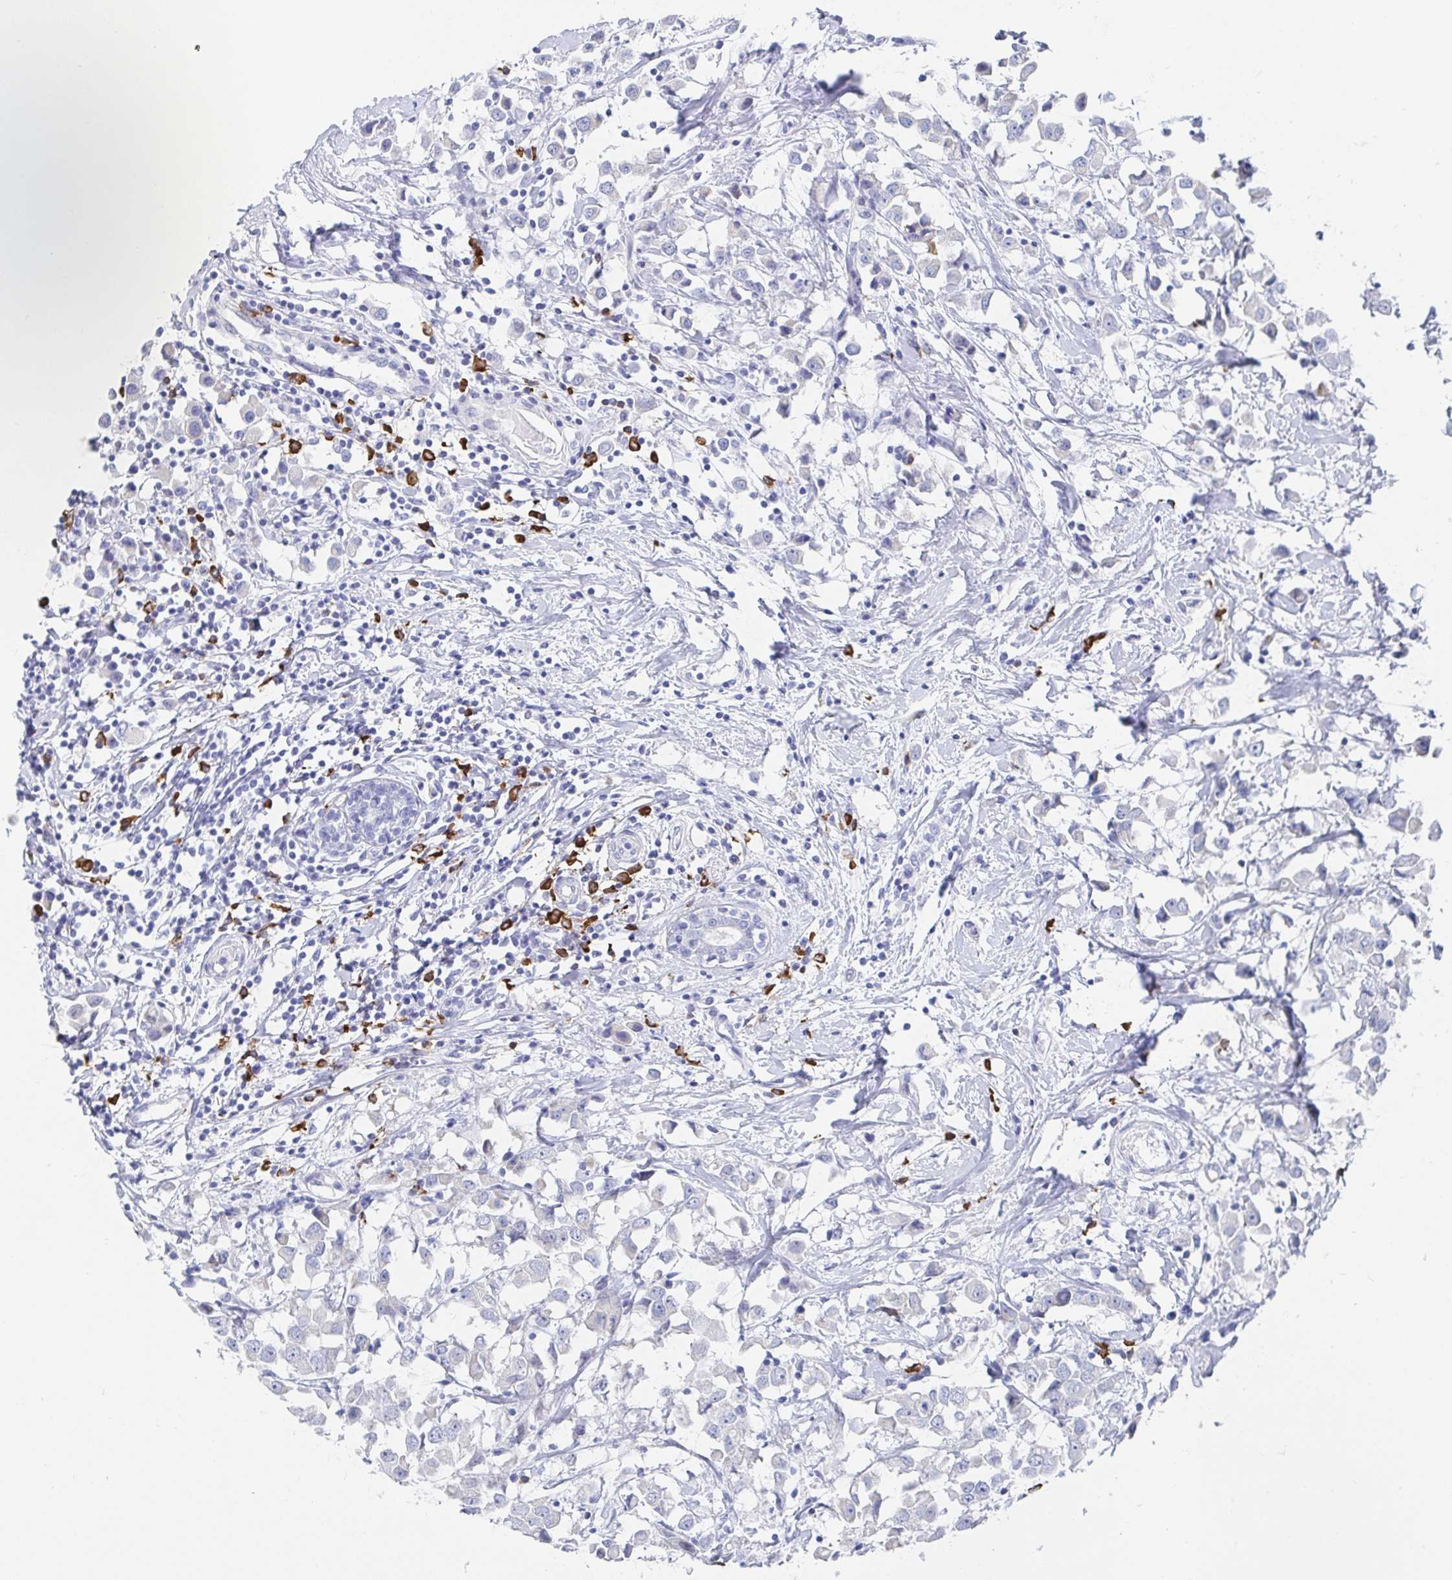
{"staining": {"intensity": "negative", "quantity": "none", "location": "none"}, "tissue": "breast cancer", "cell_type": "Tumor cells", "image_type": "cancer", "snomed": [{"axis": "morphology", "description": "Duct carcinoma"}, {"axis": "topography", "description": "Breast"}], "caption": "Tumor cells show no significant expression in breast cancer (intraductal carcinoma). (DAB (3,3'-diaminobenzidine) immunohistochemistry (IHC) visualized using brightfield microscopy, high magnification).", "gene": "PACSIN1", "patient": {"sex": "female", "age": 61}}